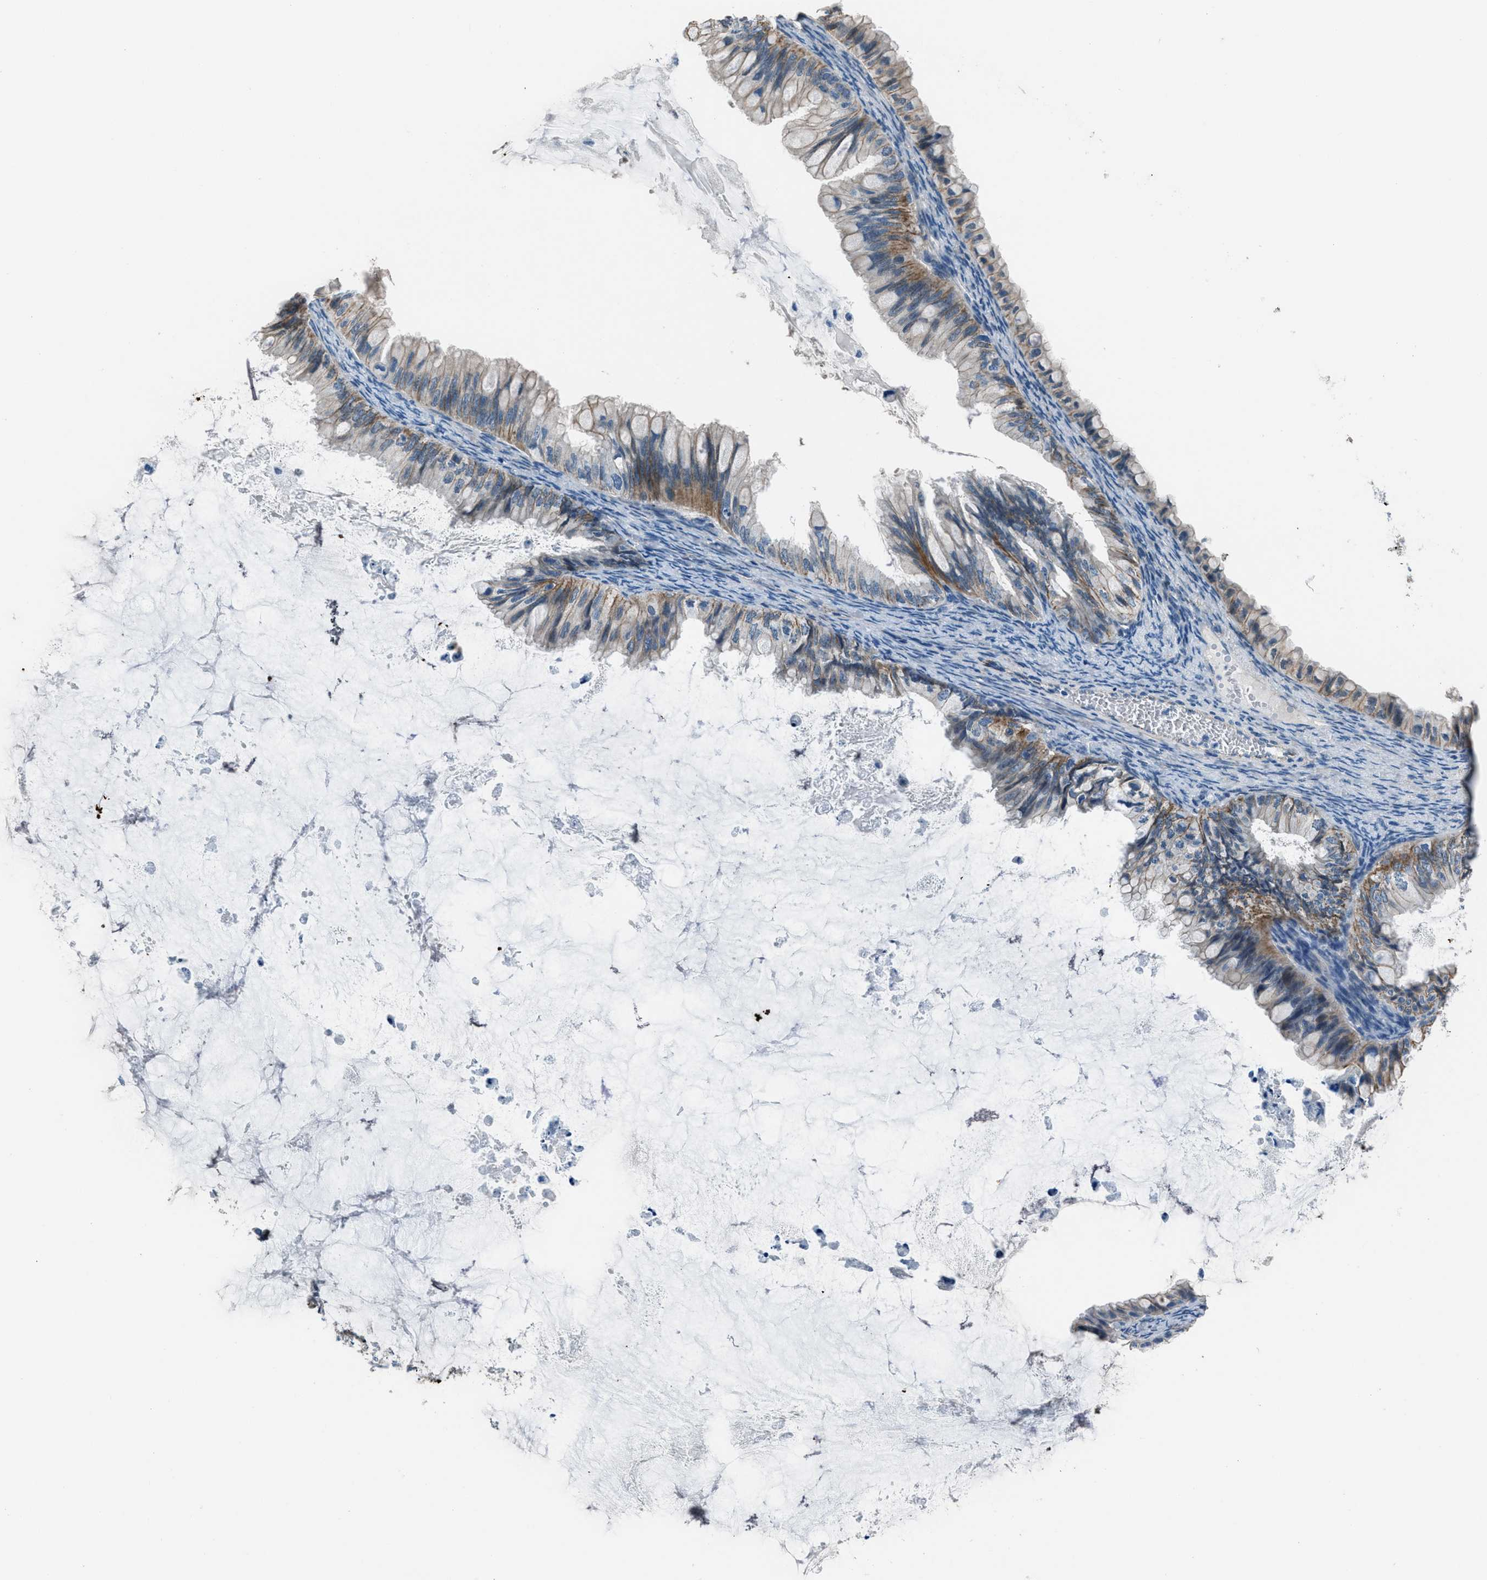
{"staining": {"intensity": "moderate", "quantity": "<25%", "location": "cytoplasmic/membranous"}, "tissue": "ovarian cancer", "cell_type": "Tumor cells", "image_type": "cancer", "snomed": [{"axis": "morphology", "description": "Cystadenocarcinoma, mucinous, NOS"}, {"axis": "topography", "description": "Ovary"}], "caption": "Mucinous cystadenocarcinoma (ovarian) stained with DAB IHC shows low levels of moderate cytoplasmic/membranous staining in about <25% of tumor cells.", "gene": "FBN1", "patient": {"sex": "female", "age": 80}}